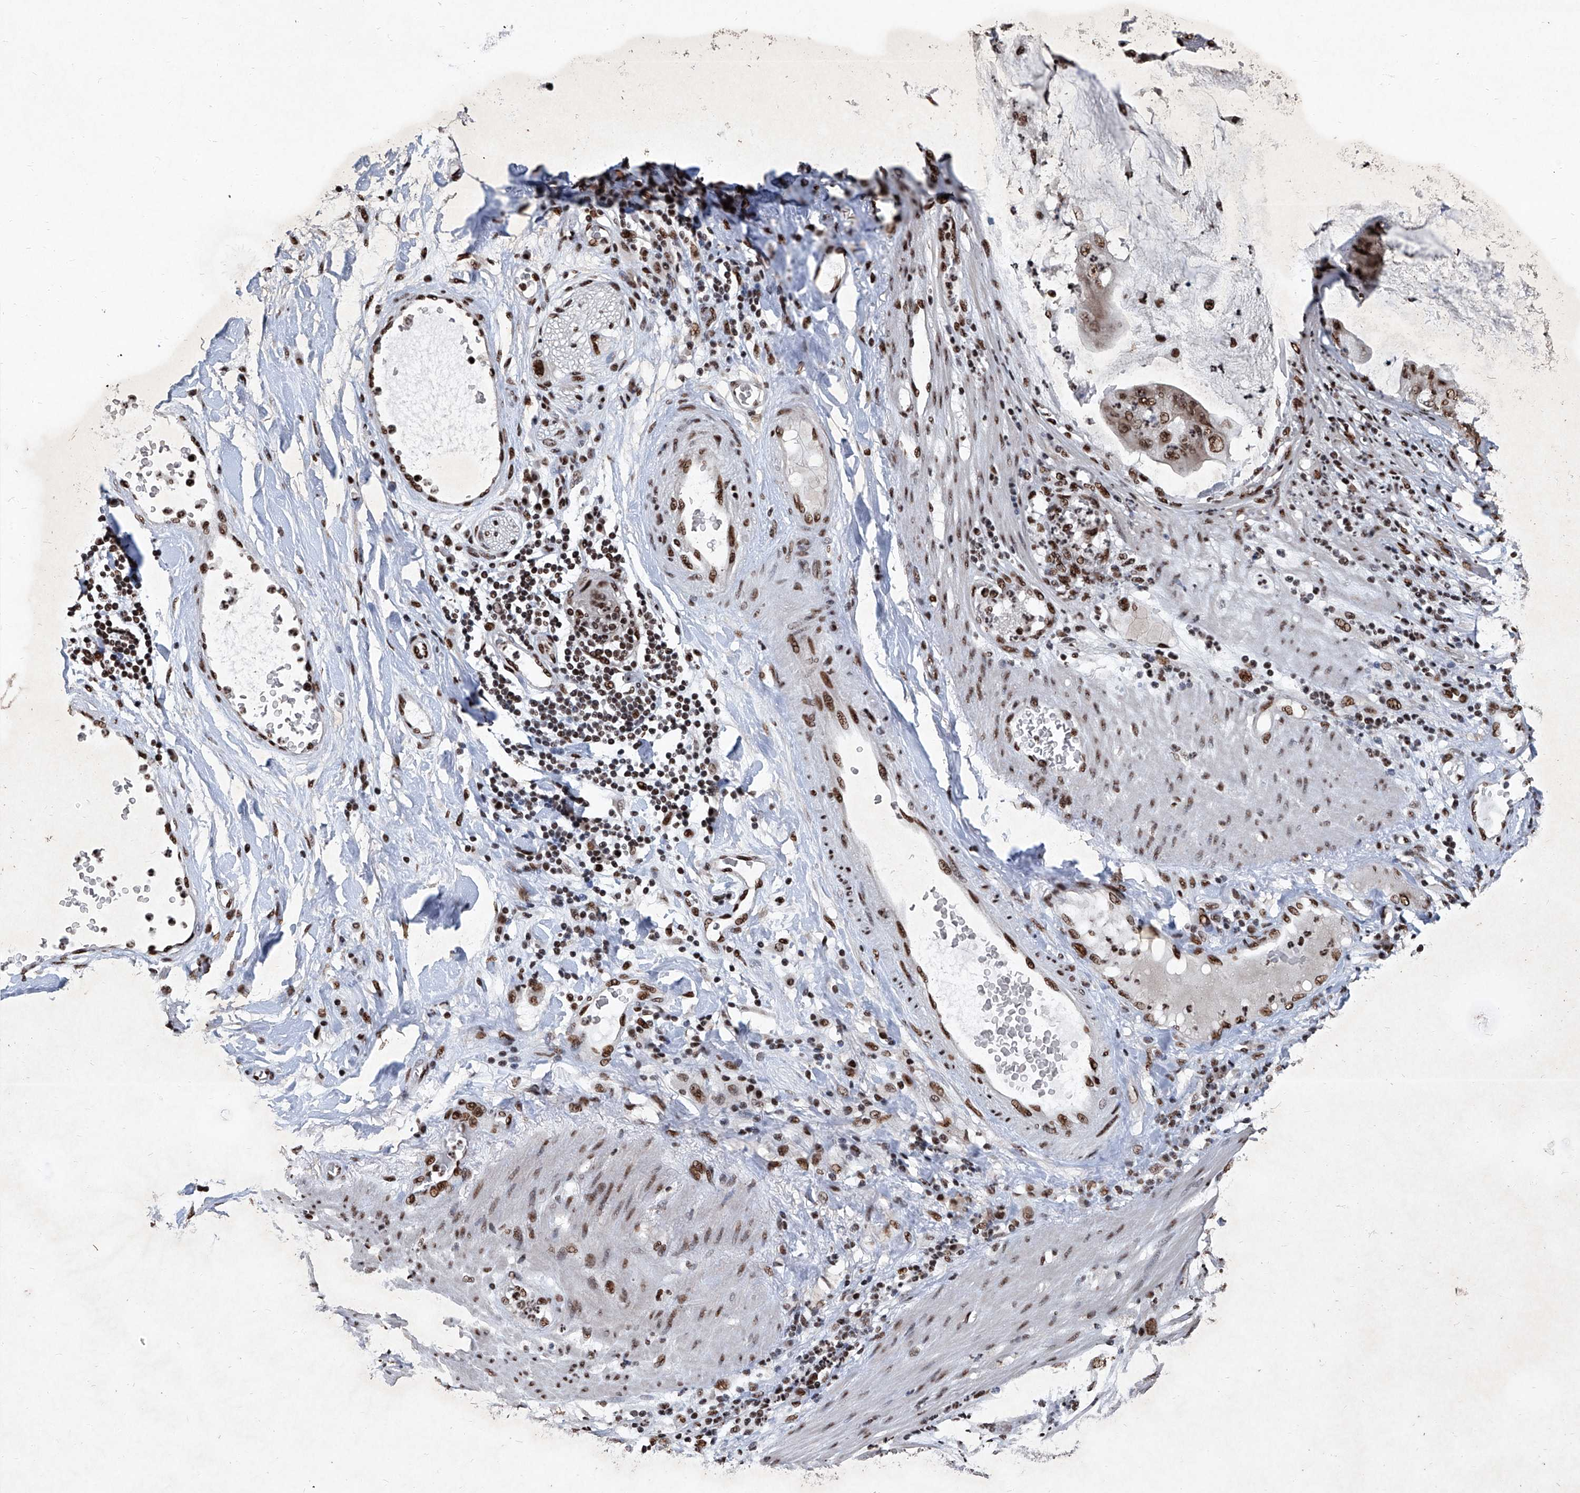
{"staining": {"intensity": "moderate", "quantity": ">75%", "location": "nuclear"}, "tissue": "stomach cancer", "cell_type": "Tumor cells", "image_type": "cancer", "snomed": [{"axis": "morphology", "description": "Adenocarcinoma, NOS"}, {"axis": "topography", "description": "Stomach"}], "caption": "Adenocarcinoma (stomach) stained for a protein exhibits moderate nuclear positivity in tumor cells.", "gene": "DDX39B", "patient": {"sex": "female", "age": 73}}